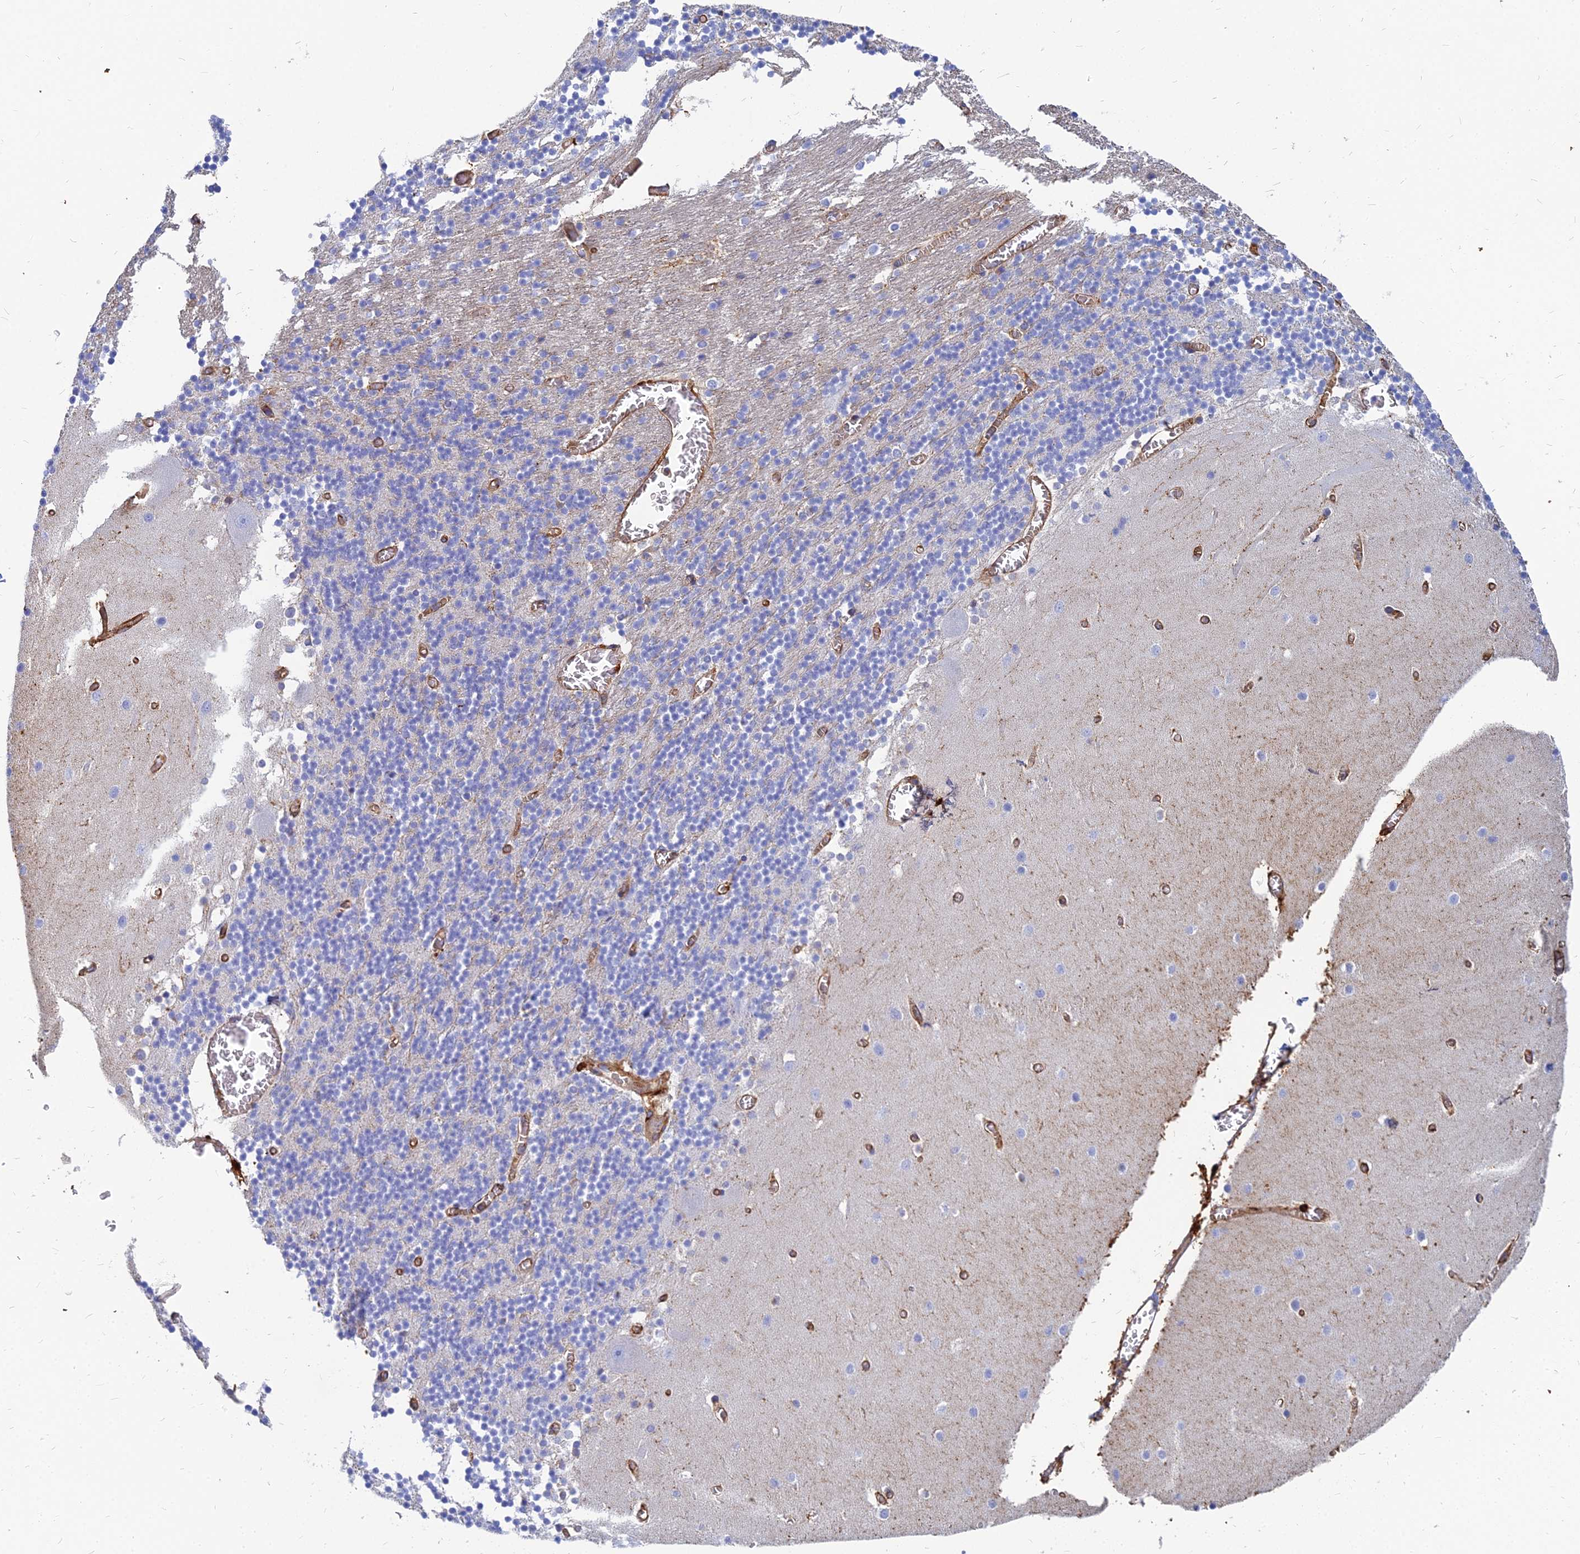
{"staining": {"intensity": "negative", "quantity": "none", "location": "none"}, "tissue": "cerebellum", "cell_type": "Cells in granular layer", "image_type": "normal", "snomed": [{"axis": "morphology", "description": "Normal tissue, NOS"}, {"axis": "topography", "description": "Cerebellum"}], "caption": "Immunohistochemistry of benign cerebellum displays no expression in cells in granular layer. The staining was performed using DAB to visualize the protein expression in brown, while the nuclei were stained in blue with hematoxylin (Magnification: 20x).", "gene": "VAT1", "patient": {"sex": "female", "age": 28}}